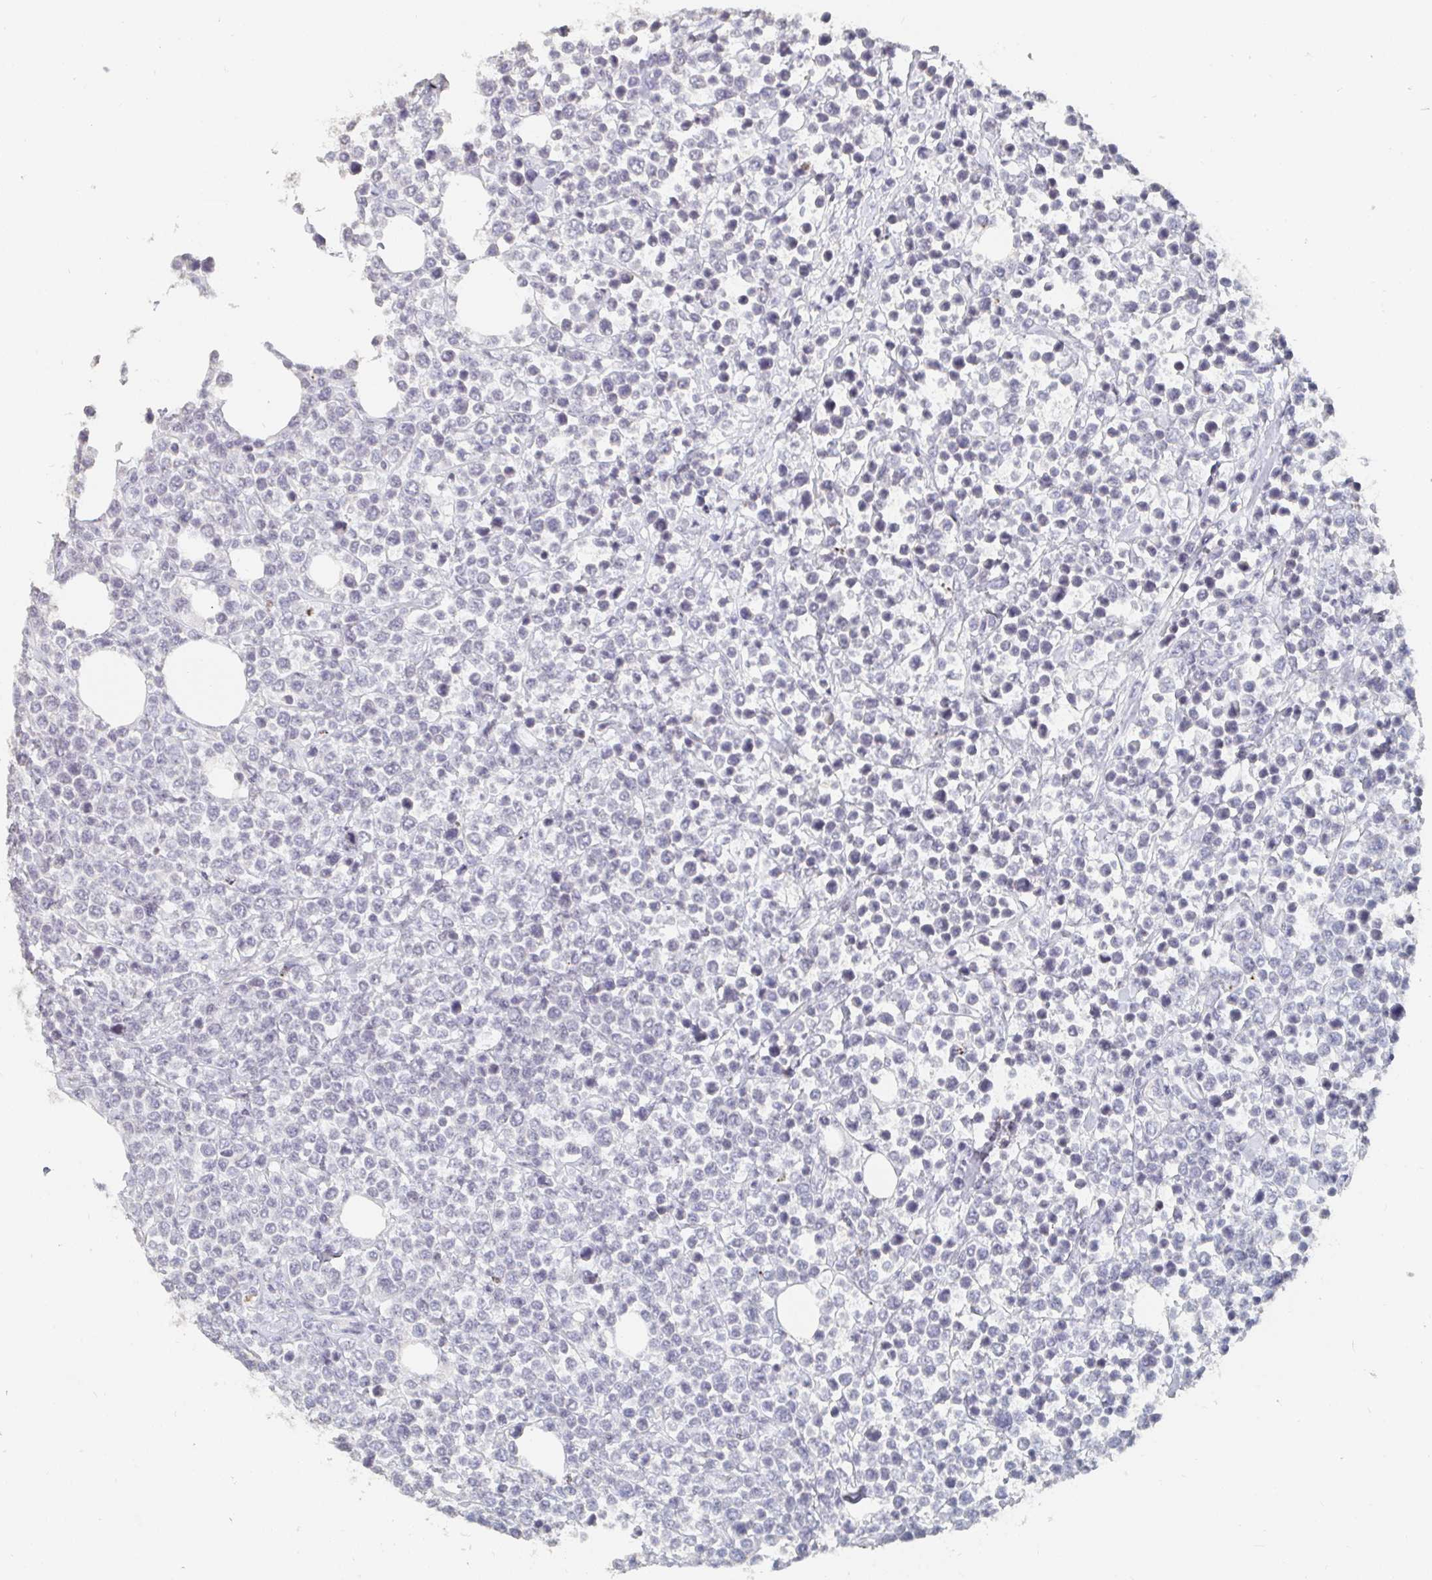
{"staining": {"intensity": "negative", "quantity": "none", "location": "none"}, "tissue": "lymphoma", "cell_type": "Tumor cells", "image_type": "cancer", "snomed": [{"axis": "morphology", "description": "Malignant lymphoma, non-Hodgkin's type, High grade"}, {"axis": "topography", "description": "Soft tissue"}], "caption": "Image shows no significant protein staining in tumor cells of high-grade malignant lymphoma, non-Hodgkin's type.", "gene": "NME9", "patient": {"sex": "female", "age": 56}}